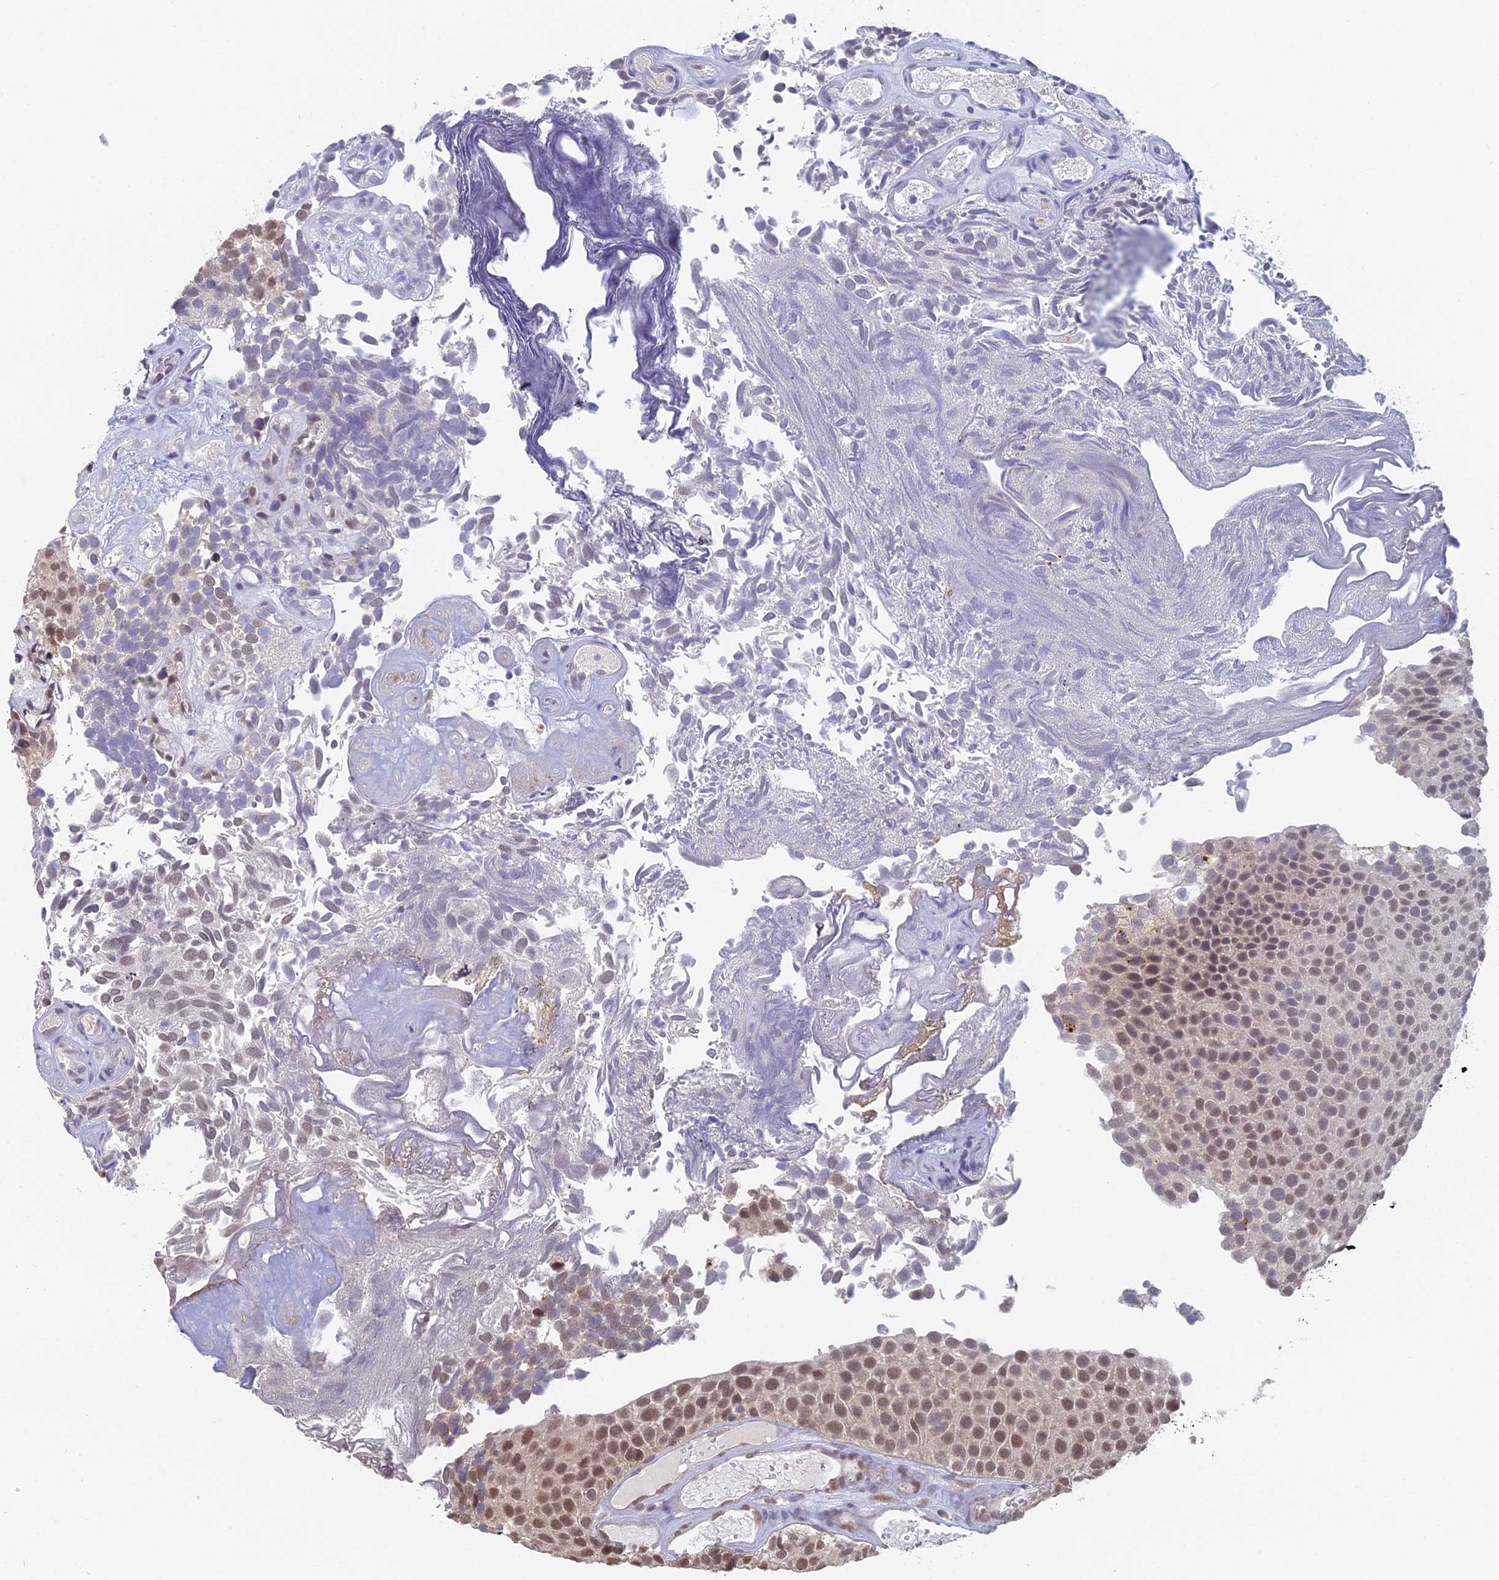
{"staining": {"intensity": "moderate", "quantity": ">75%", "location": "nuclear"}, "tissue": "urothelial cancer", "cell_type": "Tumor cells", "image_type": "cancer", "snomed": [{"axis": "morphology", "description": "Urothelial carcinoma, Low grade"}, {"axis": "topography", "description": "Urinary bladder"}], "caption": "Immunohistochemical staining of human low-grade urothelial carcinoma demonstrates moderate nuclear protein staining in about >75% of tumor cells.", "gene": "RANBP3", "patient": {"sex": "male", "age": 89}}